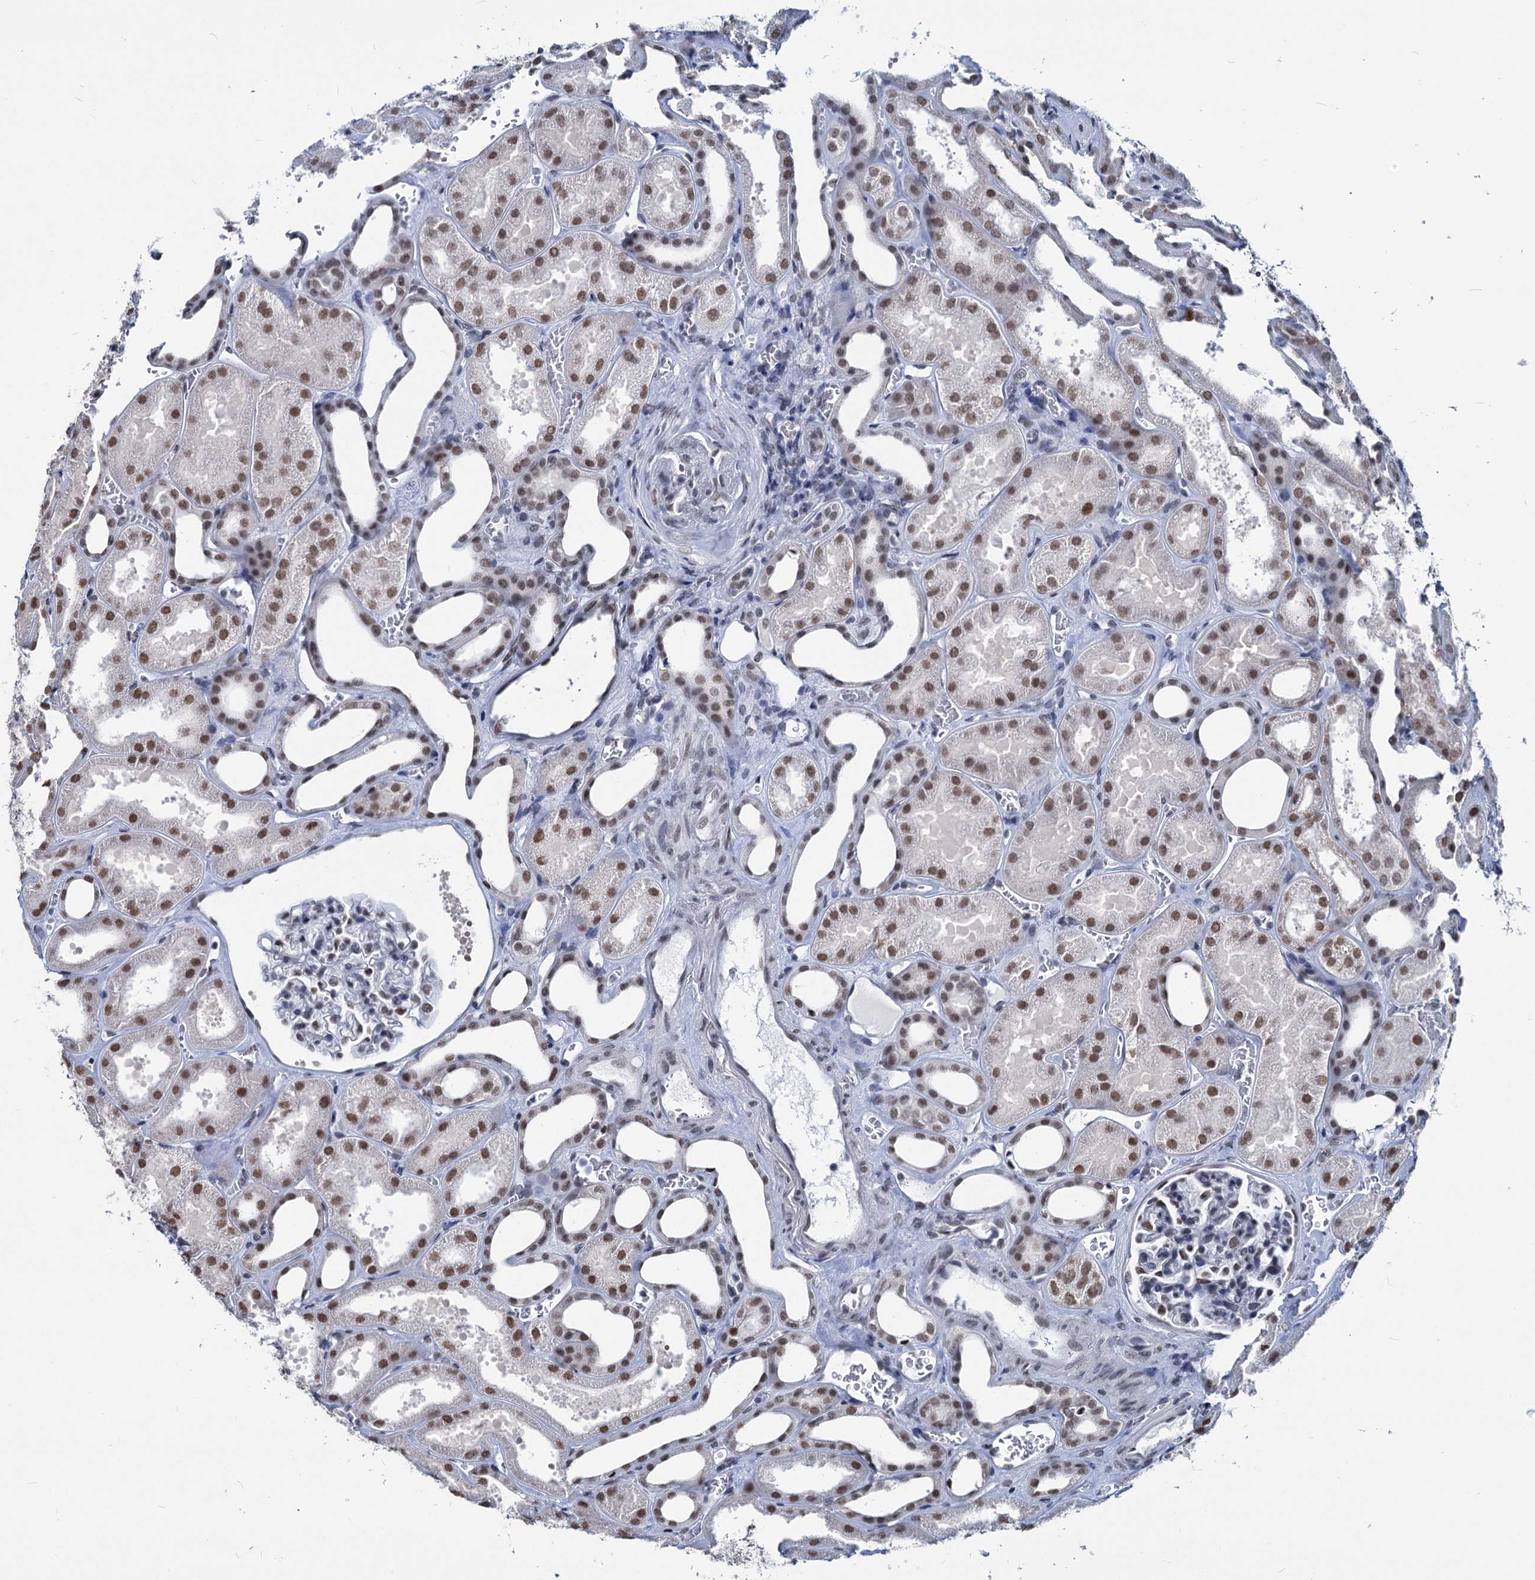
{"staining": {"intensity": "moderate", "quantity": "<25%", "location": "nuclear"}, "tissue": "kidney", "cell_type": "Cells in glomeruli", "image_type": "normal", "snomed": [{"axis": "morphology", "description": "Normal tissue, NOS"}, {"axis": "morphology", "description": "Adenocarcinoma, NOS"}, {"axis": "topography", "description": "Kidney"}], "caption": "Kidney stained for a protein (brown) exhibits moderate nuclear positive expression in approximately <25% of cells in glomeruli.", "gene": "PARPBP", "patient": {"sex": "female", "age": 68}}